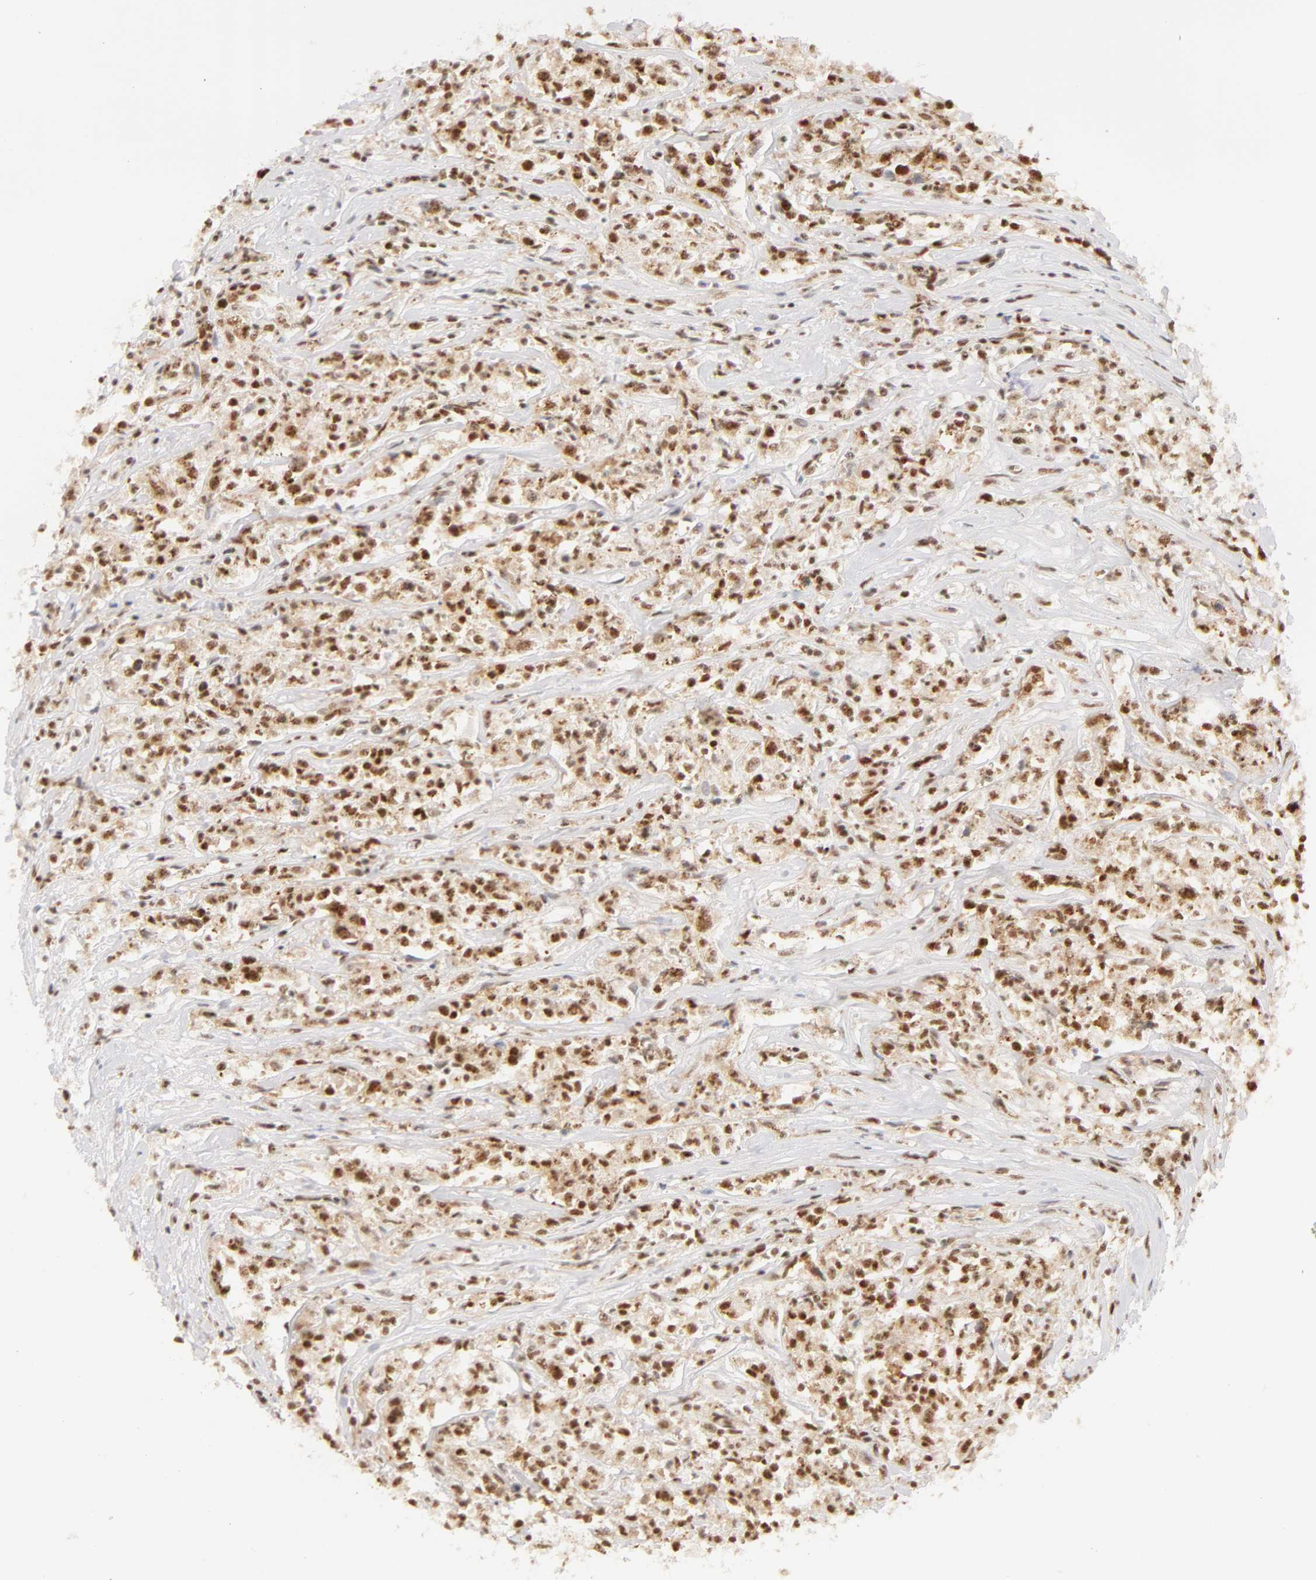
{"staining": {"intensity": "moderate", "quantity": ">75%", "location": "nuclear"}, "tissue": "lymphoma", "cell_type": "Tumor cells", "image_type": "cancer", "snomed": [{"axis": "morphology", "description": "Malignant lymphoma, non-Hodgkin's type, Low grade"}, {"axis": "topography", "description": "Small intestine"}], "caption": "Low-grade malignant lymphoma, non-Hodgkin's type stained for a protein shows moderate nuclear positivity in tumor cells. Using DAB (3,3'-diaminobenzidine) (brown) and hematoxylin (blue) stains, captured at high magnification using brightfield microscopy.", "gene": "RBM39", "patient": {"sex": "female", "age": 59}}